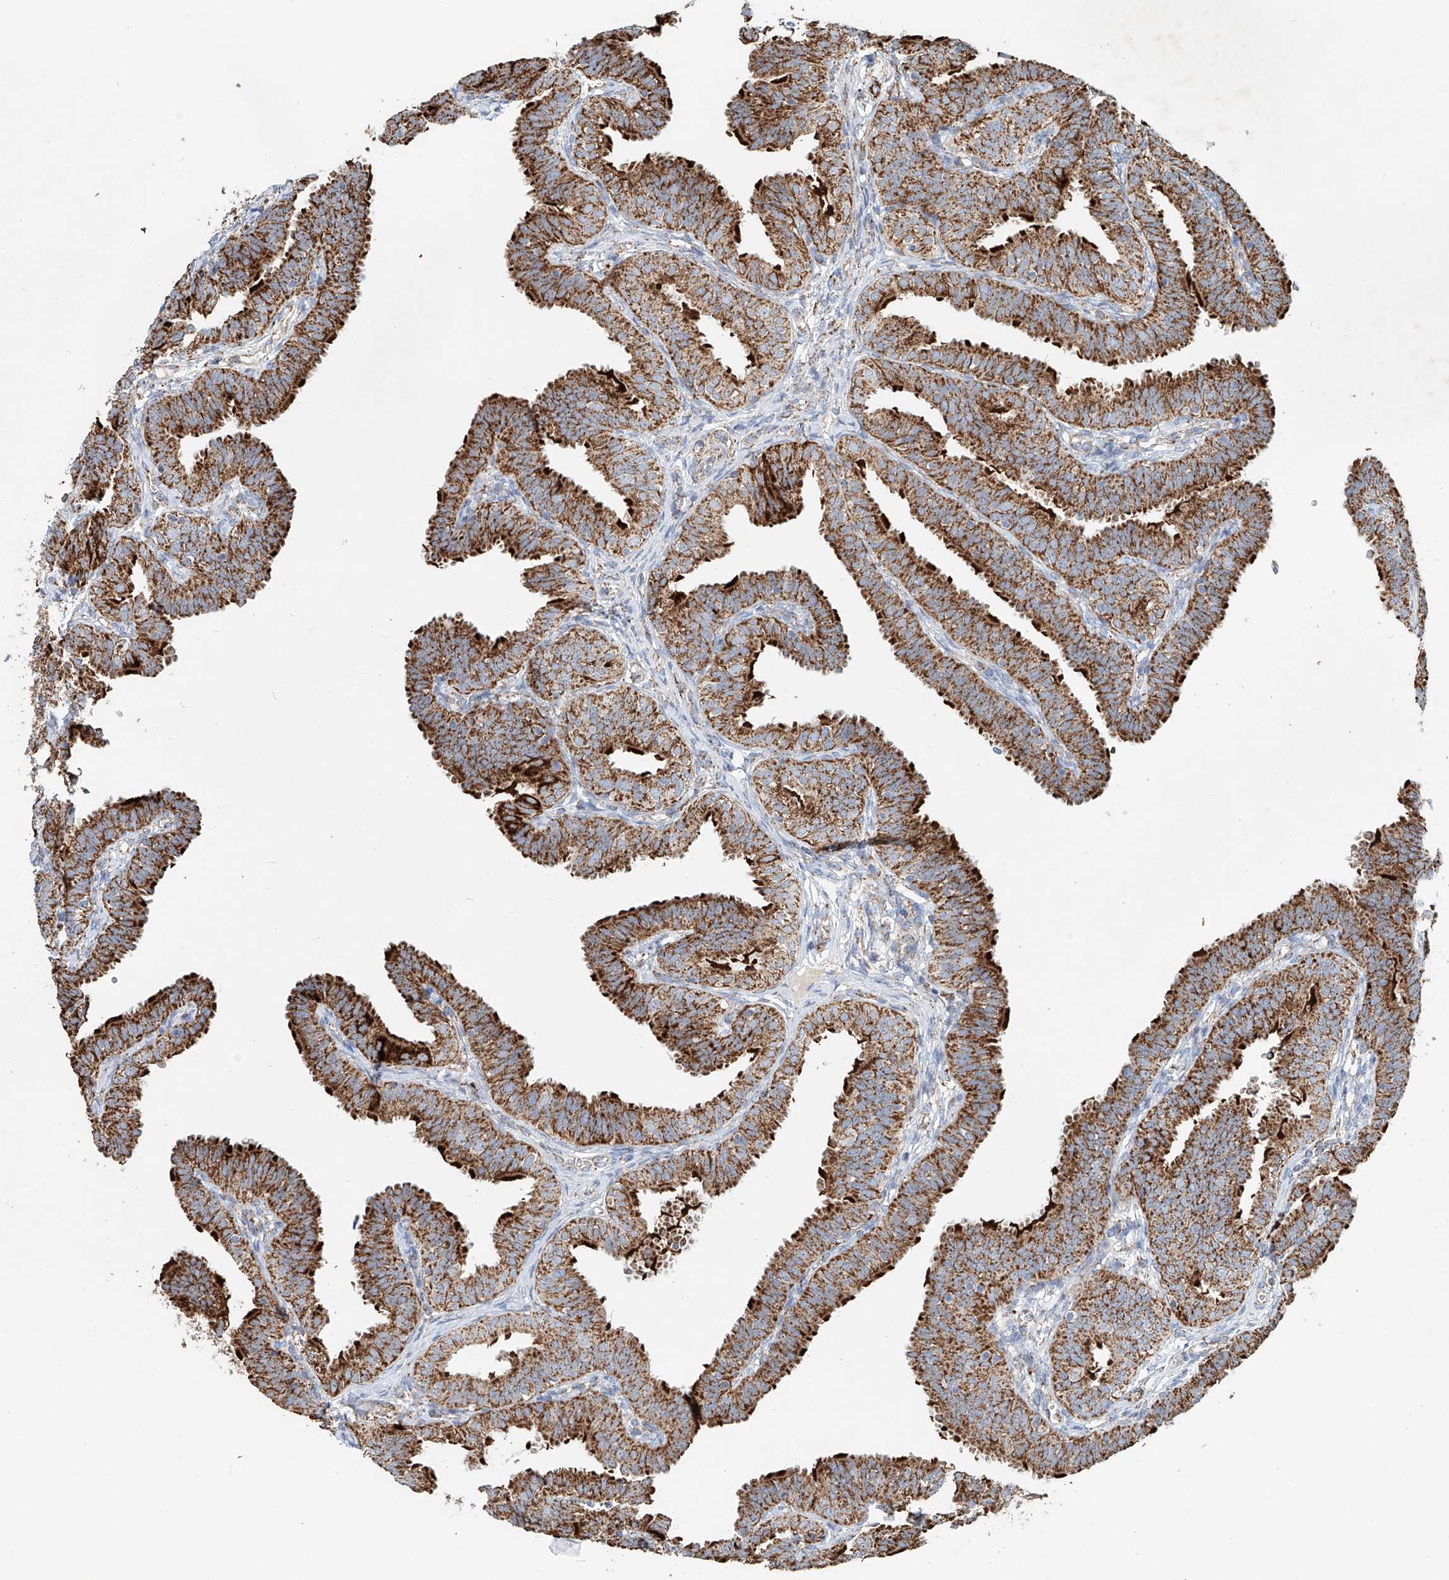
{"staining": {"intensity": "strong", "quantity": ">75%", "location": "cytoplasmic/membranous"}, "tissue": "fallopian tube", "cell_type": "Glandular cells", "image_type": "normal", "snomed": [{"axis": "morphology", "description": "Normal tissue, NOS"}, {"axis": "topography", "description": "Fallopian tube"}], "caption": "The image demonstrates staining of benign fallopian tube, revealing strong cytoplasmic/membranous protein expression (brown color) within glandular cells.", "gene": "CARD10", "patient": {"sex": "female", "age": 35}}